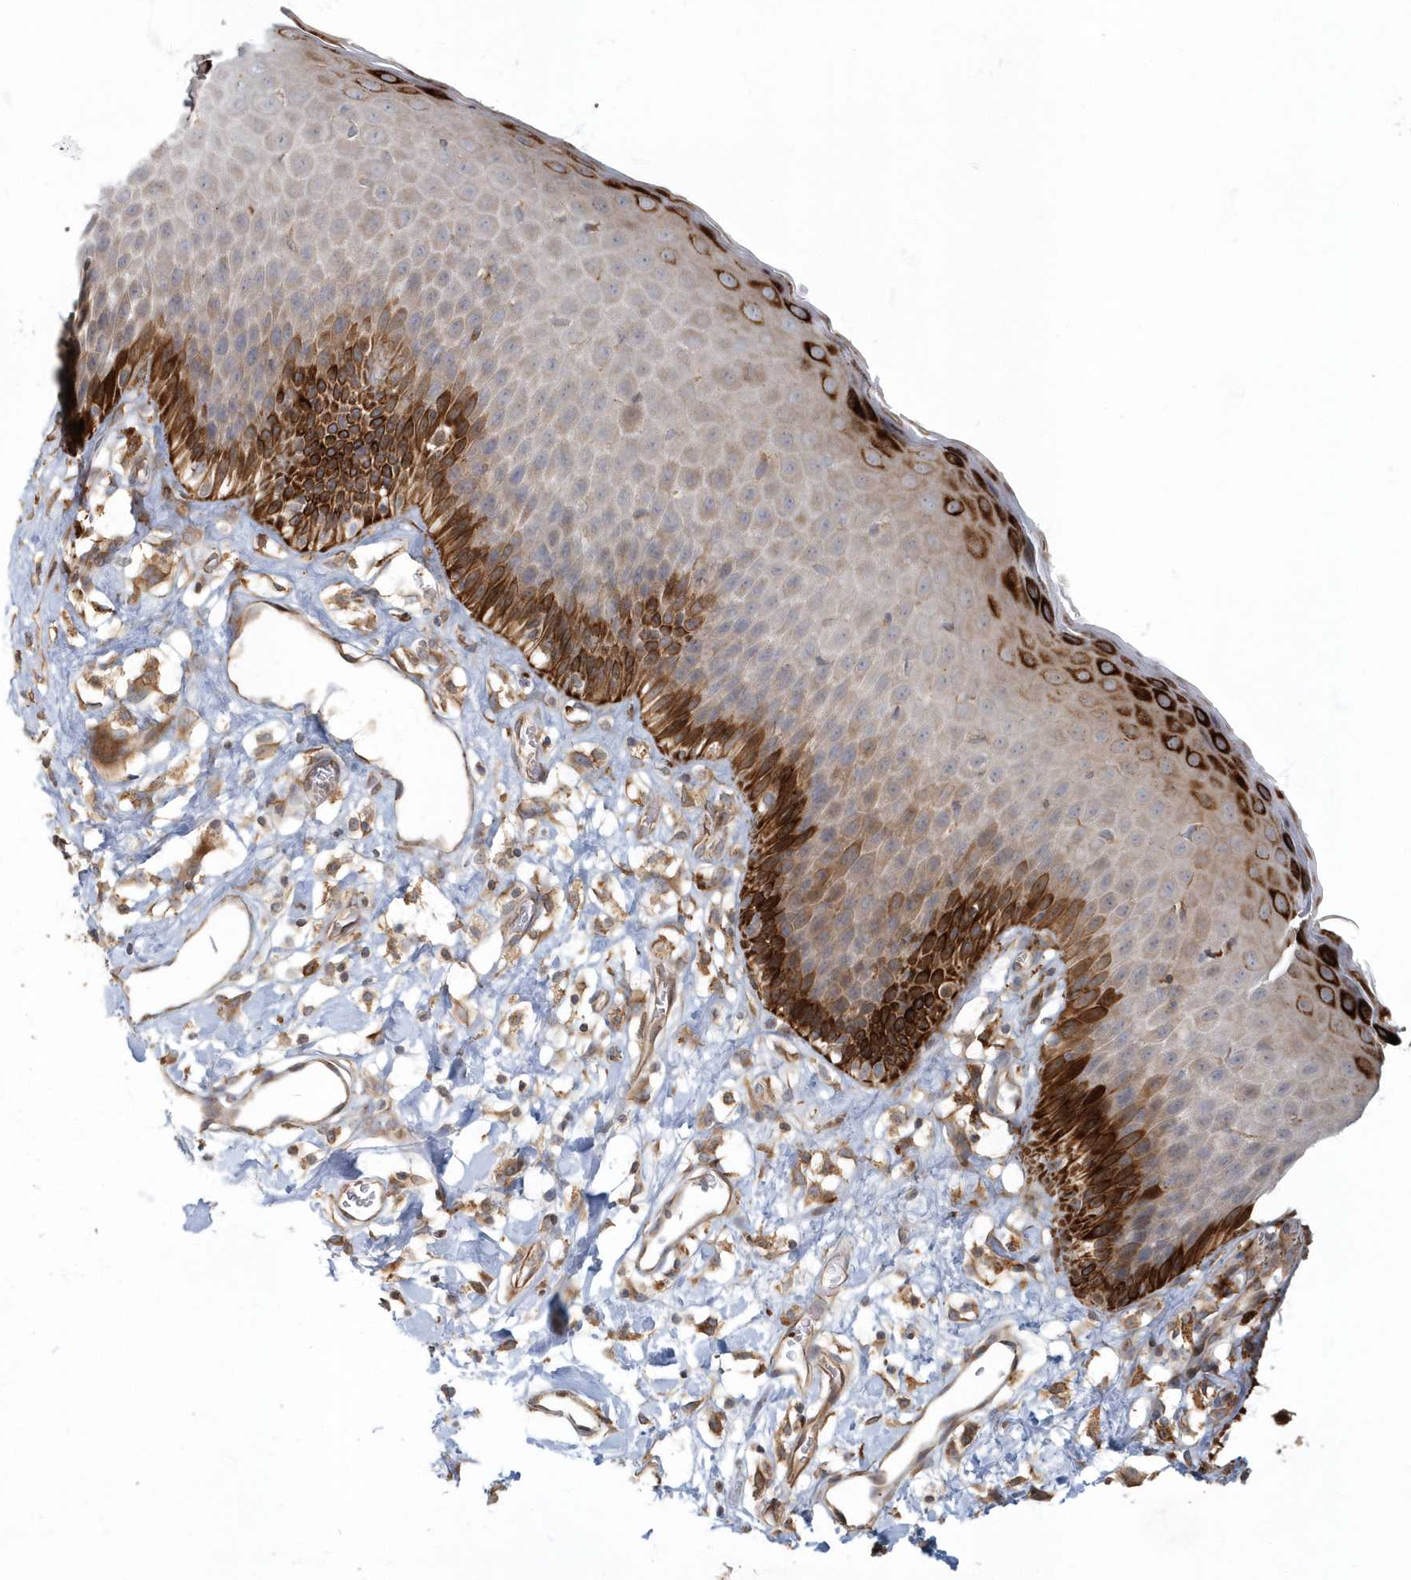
{"staining": {"intensity": "strong", "quantity": "25%-75%", "location": "cytoplasmic/membranous"}, "tissue": "skin", "cell_type": "Epidermal cells", "image_type": "normal", "snomed": [{"axis": "morphology", "description": "Normal tissue, NOS"}, {"axis": "topography", "description": "Vulva"}], "caption": "Protein expression analysis of benign human skin reveals strong cytoplasmic/membranous staining in approximately 25%-75% of epidermal cells. The staining was performed using DAB (3,3'-diaminobenzidine), with brown indicating positive protein expression. Nuclei are stained blue with hematoxylin.", "gene": "ARHGEF38", "patient": {"sex": "female", "age": 68}}